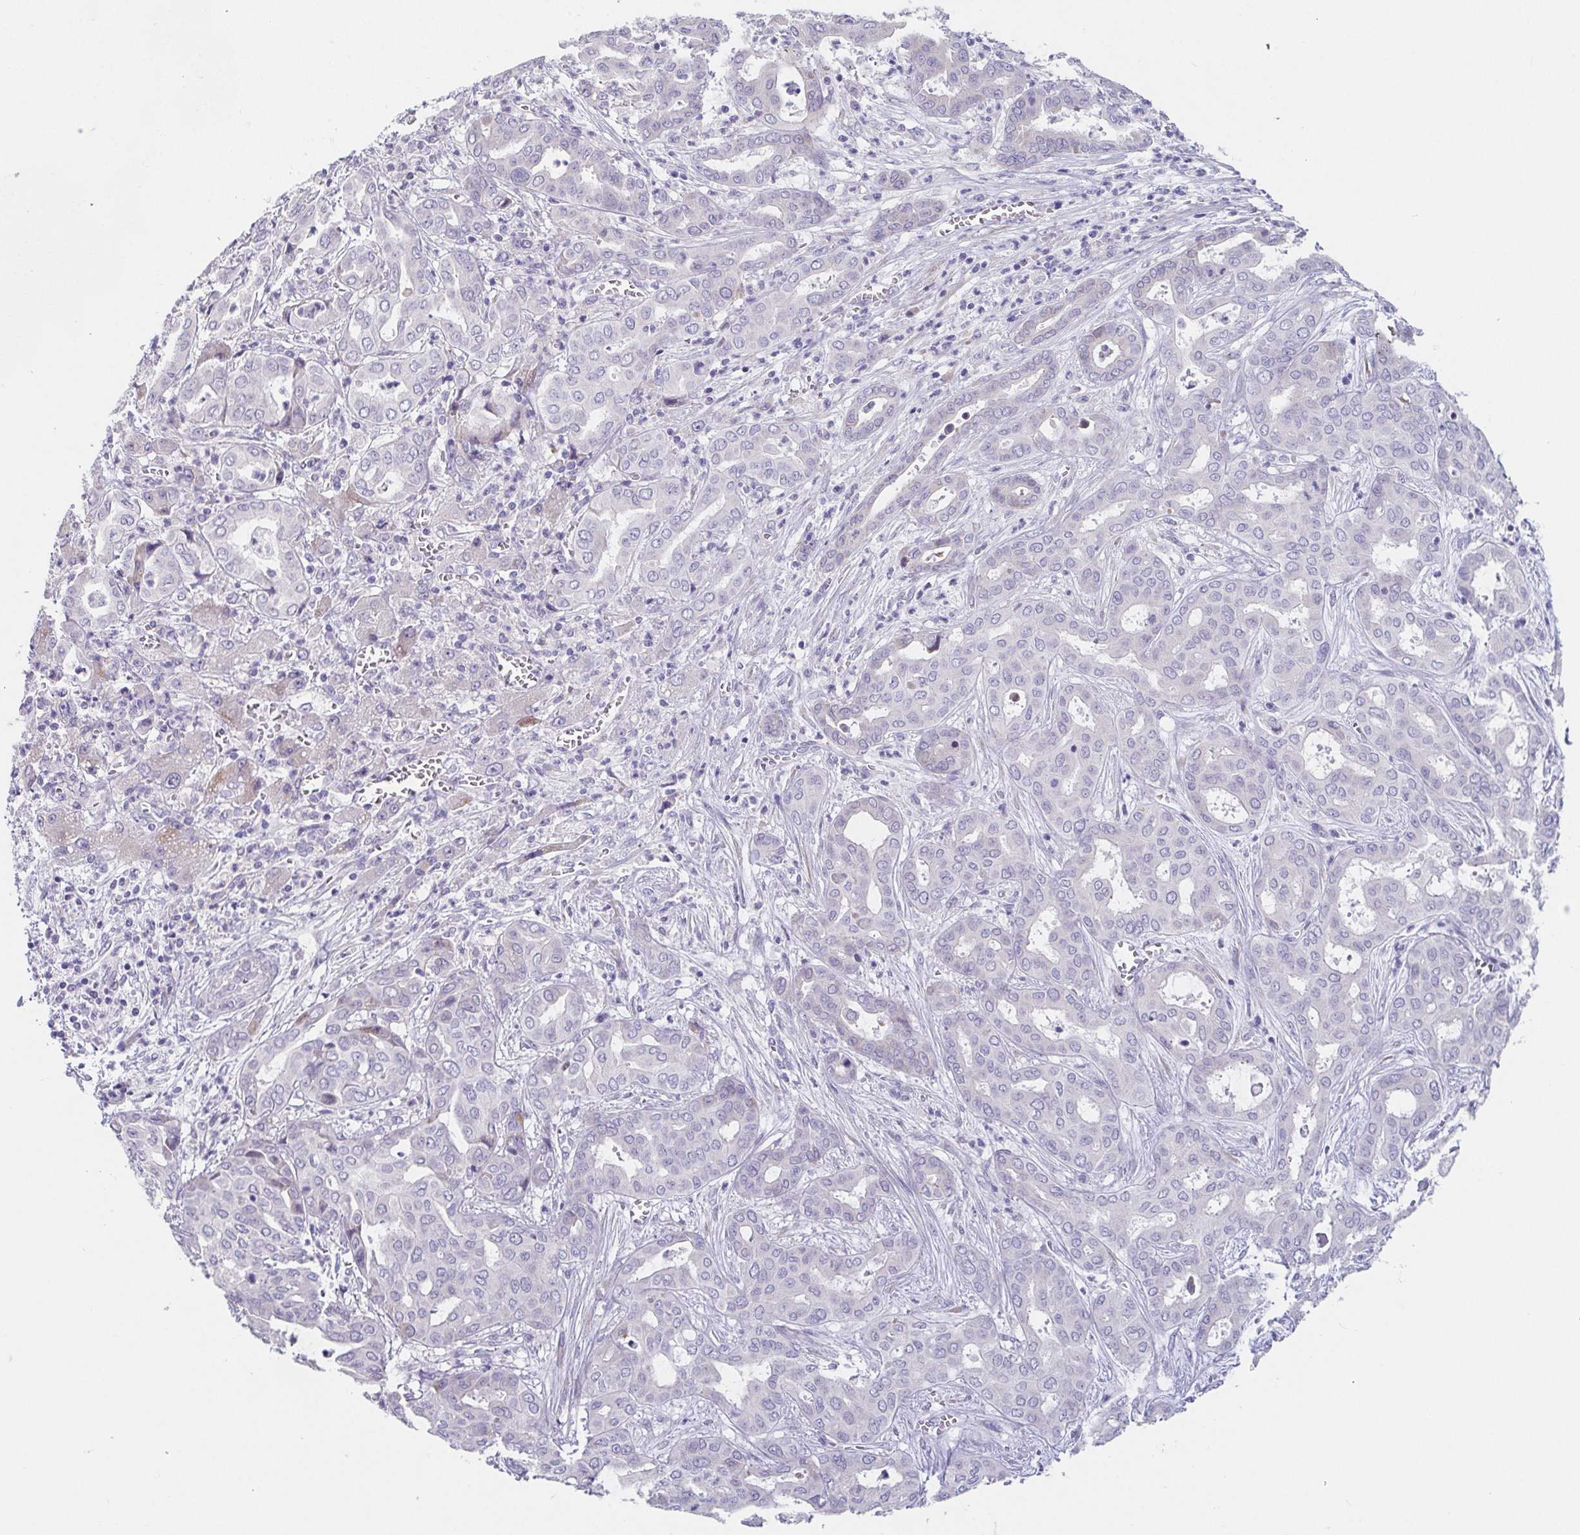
{"staining": {"intensity": "negative", "quantity": "none", "location": "none"}, "tissue": "liver cancer", "cell_type": "Tumor cells", "image_type": "cancer", "snomed": [{"axis": "morphology", "description": "Cholangiocarcinoma"}, {"axis": "topography", "description": "Liver"}], "caption": "Immunohistochemistry photomicrograph of neoplastic tissue: liver cancer (cholangiocarcinoma) stained with DAB (3,3'-diaminobenzidine) exhibits no significant protein positivity in tumor cells.", "gene": "HDGFL1", "patient": {"sex": "female", "age": 64}}